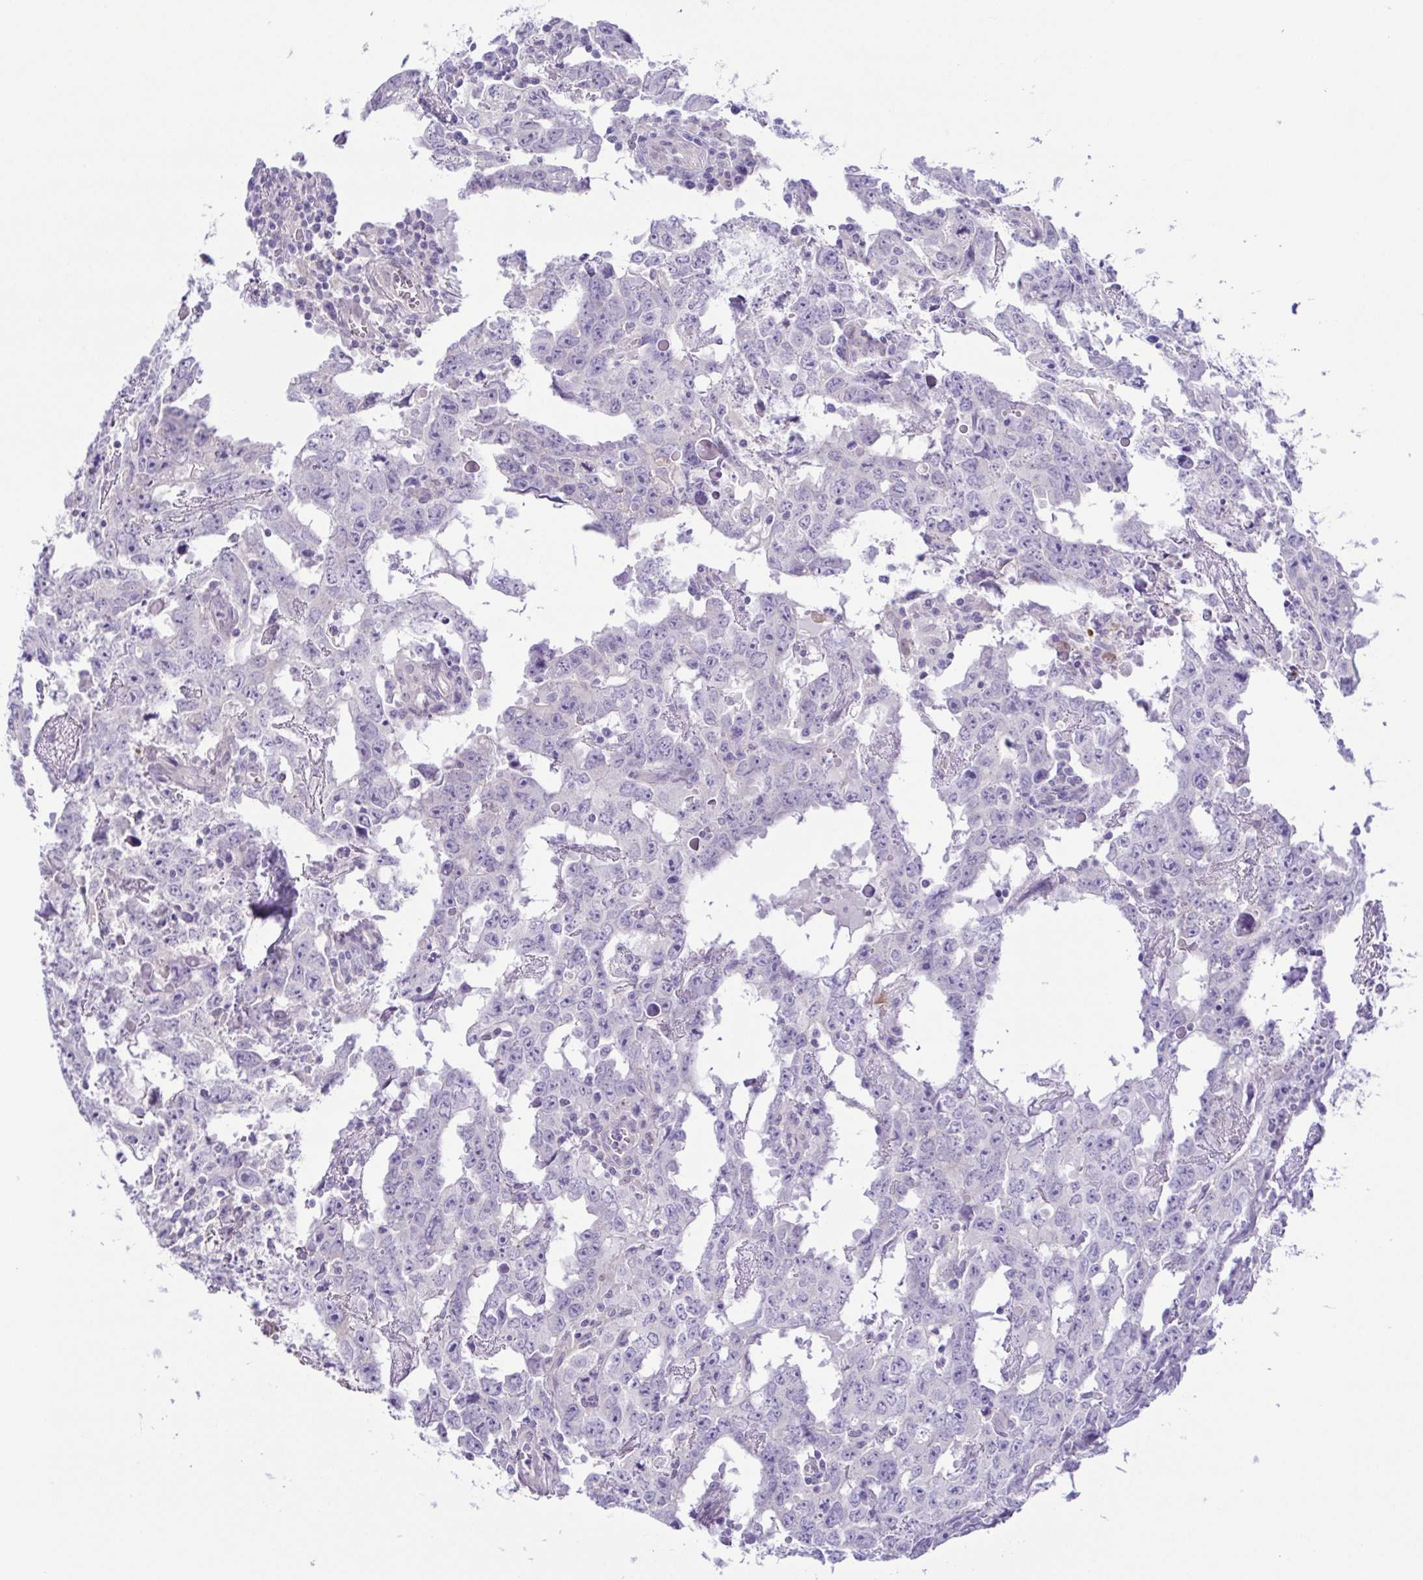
{"staining": {"intensity": "negative", "quantity": "none", "location": "none"}, "tissue": "testis cancer", "cell_type": "Tumor cells", "image_type": "cancer", "snomed": [{"axis": "morphology", "description": "Carcinoma, Embryonal, NOS"}, {"axis": "topography", "description": "Testis"}], "caption": "The image shows no significant expression in tumor cells of testis cancer. Brightfield microscopy of immunohistochemistry (IHC) stained with DAB (brown) and hematoxylin (blue), captured at high magnification.", "gene": "EPB42", "patient": {"sex": "male", "age": 22}}